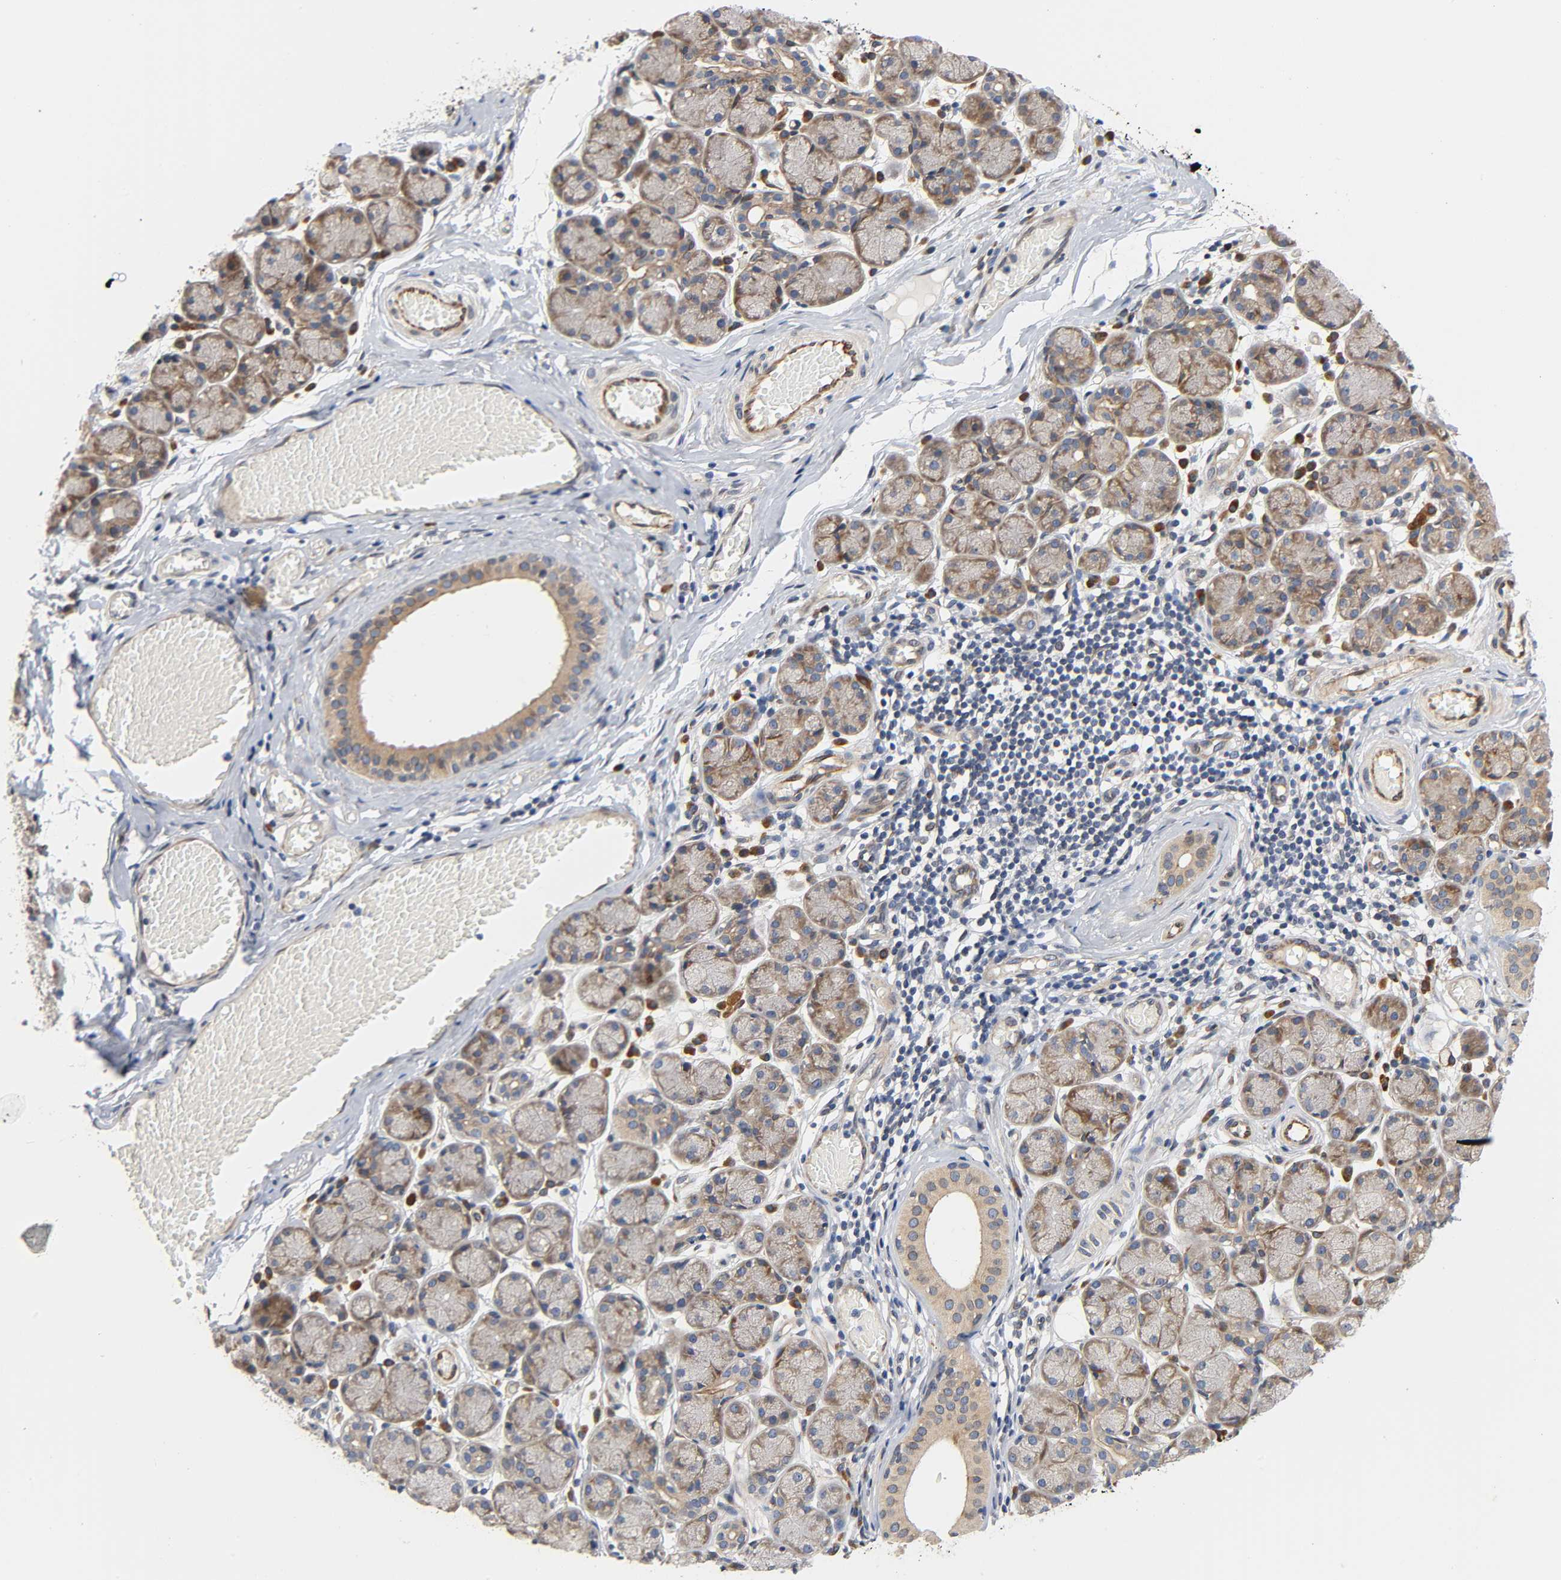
{"staining": {"intensity": "moderate", "quantity": "25%-75%", "location": "cytoplasmic/membranous"}, "tissue": "salivary gland", "cell_type": "Glandular cells", "image_type": "normal", "snomed": [{"axis": "morphology", "description": "Normal tissue, NOS"}, {"axis": "topography", "description": "Salivary gland"}], "caption": "Immunohistochemical staining of benign salivary gland shows medium levels of moderate cytoplasmic/membranous positivity in about 25%-75% of glandular cells.", "gene": "ASB6", "patient": {"sex": "female", "age": 24}}